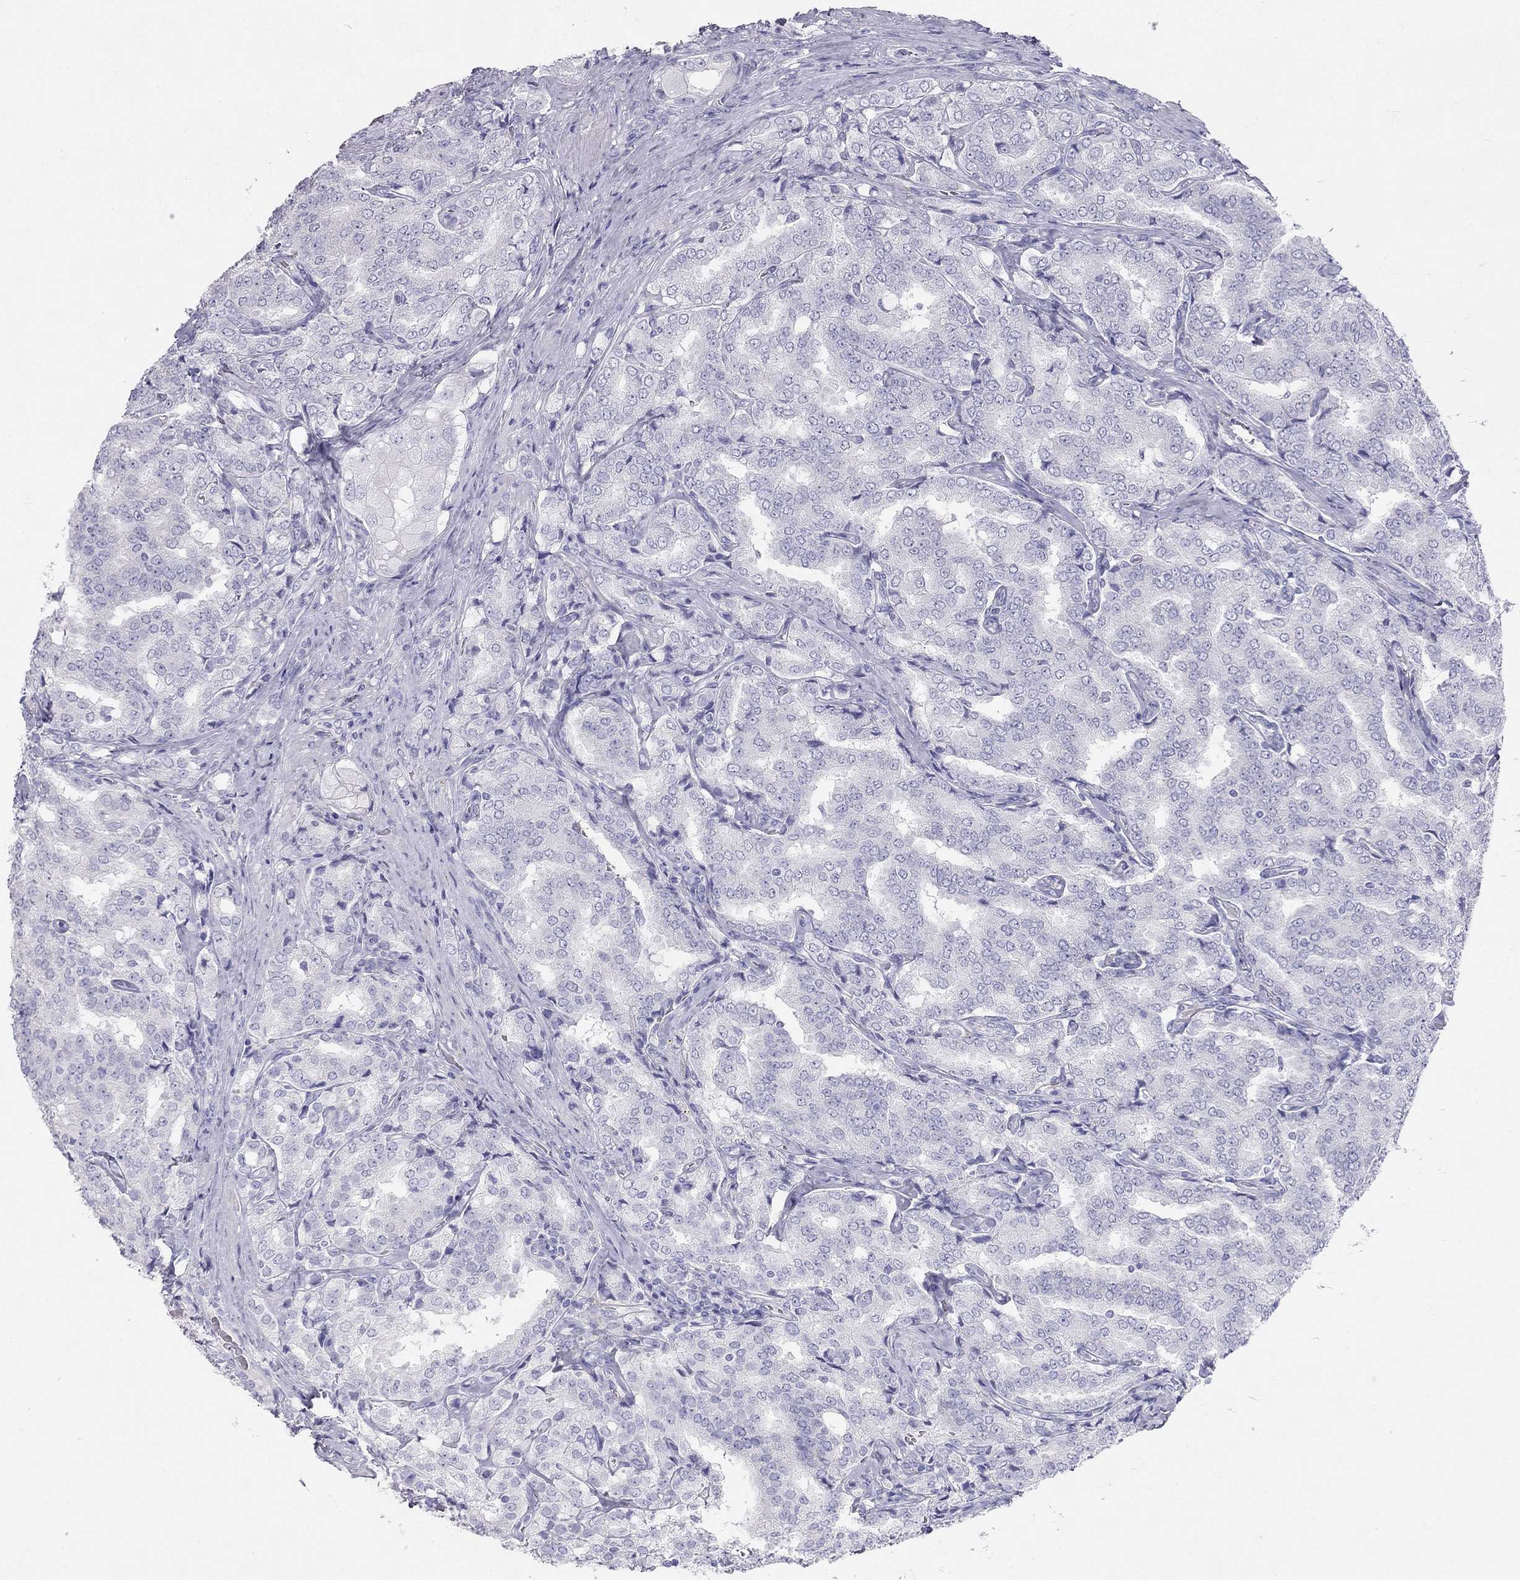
{"staining": {"intensity": "negative", "quantity": "none", "location": "none"}, "tissue": "prostate cancer", "cell_type": "Tumor cells", "image_type": "cancer", "snomed": [{"axis": "morphology", "description": "Adenocarcinoma, NOS"}, {"axis": "topography", "description": "Prostate"}], "caption": "Immunohistochemical staining of prostate cancer (adenocarcinoma) shows no significant positivity in tumor cells.", "gene": "RFLNA", "patient": {"sex": "male", "age": 65}}